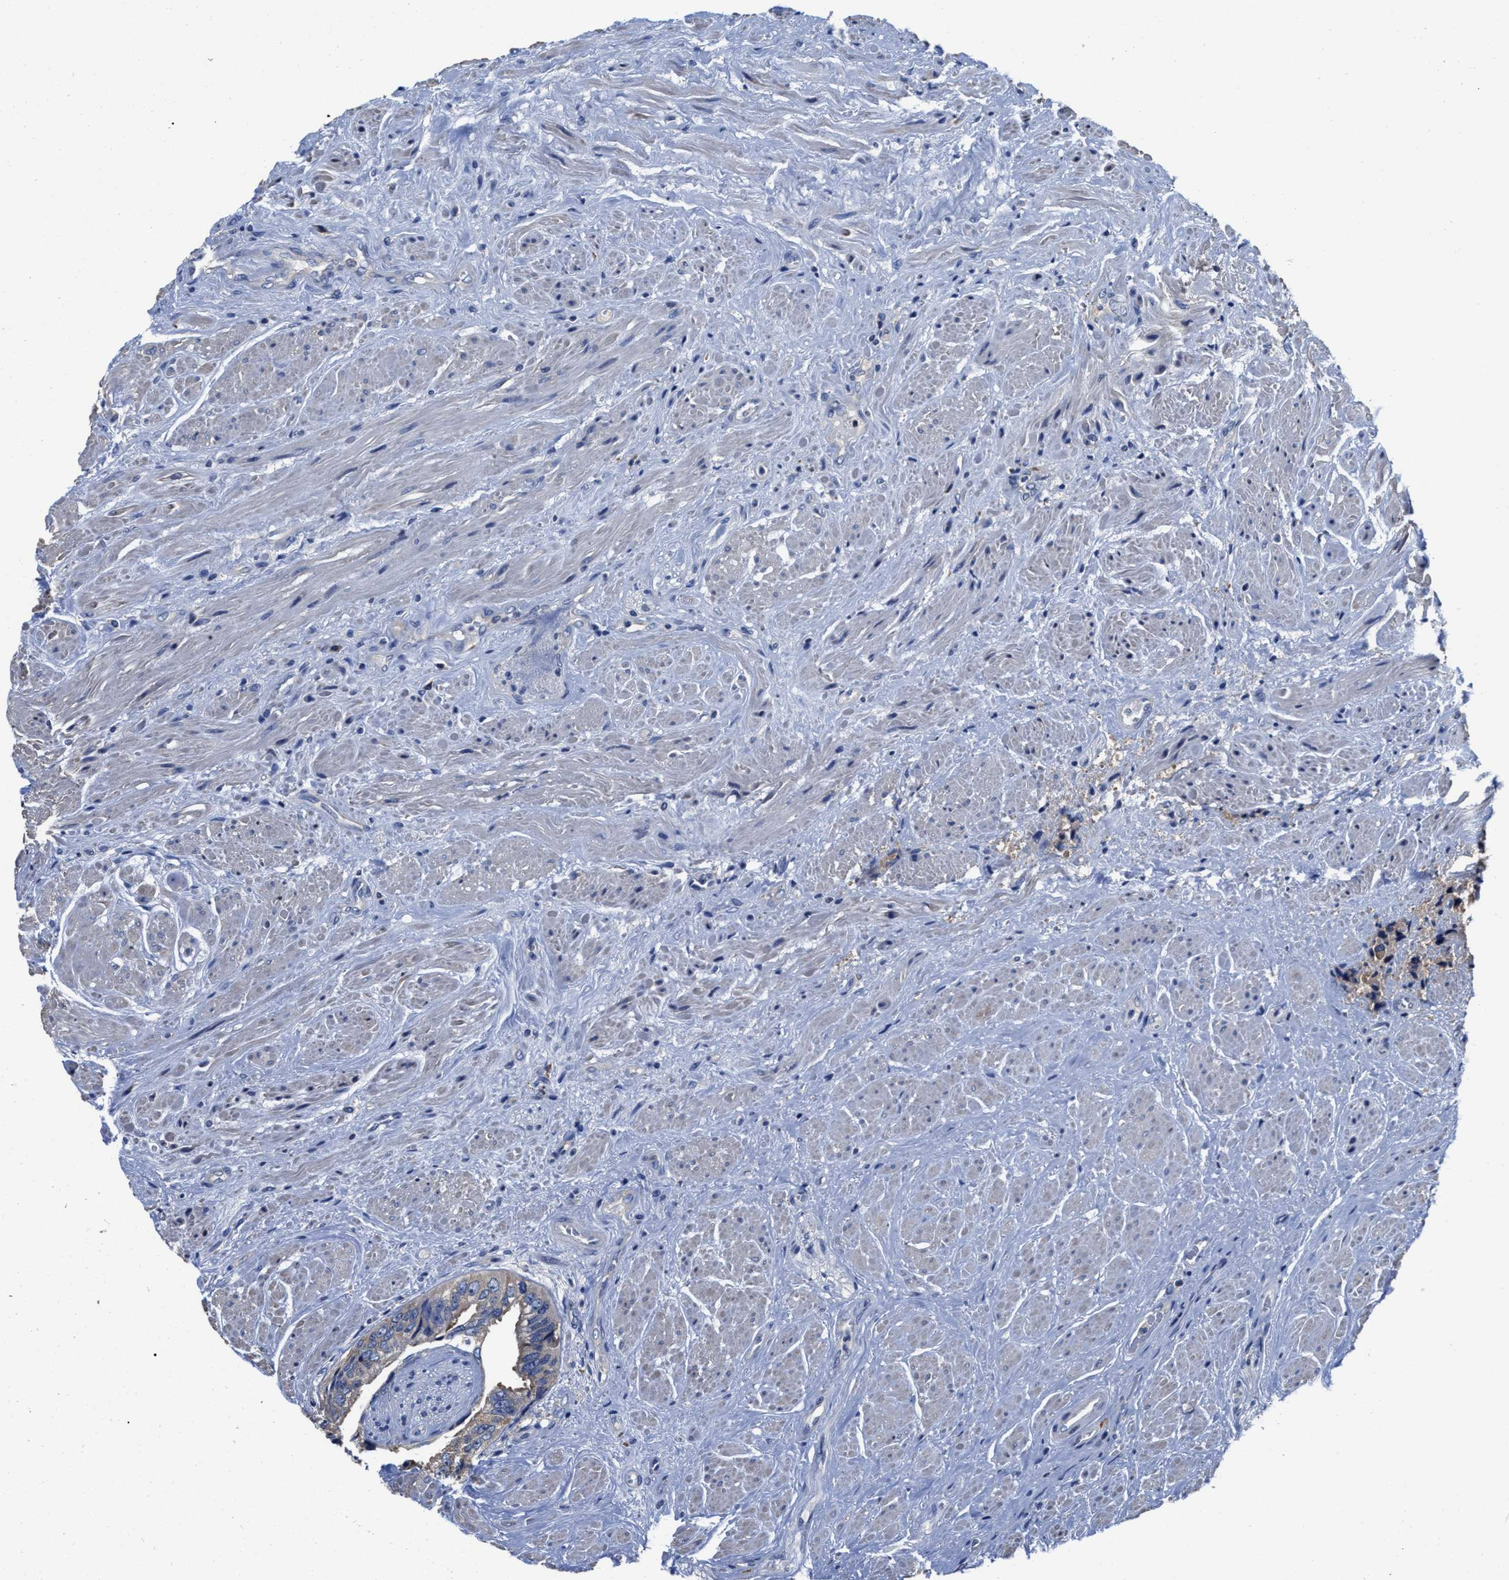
{"staining": {"intensity": "weak", "quantity": "25%-75%", "location": "cytoplasmic/membranous"}, "tissue": "prostate cancer", "cell_type": "Tumor cells", "image_type": "cancer", "snomed": [{"axis": "morphology", "description": "Adenocarcinoma, High grade"}, {"axis": "topography", "description": "Prostate"}], "caption": "The micrograph reveals a brown stain indicating the presence of a protein in the cytoplasmic/membranous of tumor cells in high-grade adenocarcinoma (prostate).", "gene": "SRPK2", "patient": {"sex": "male", "age": 61}}